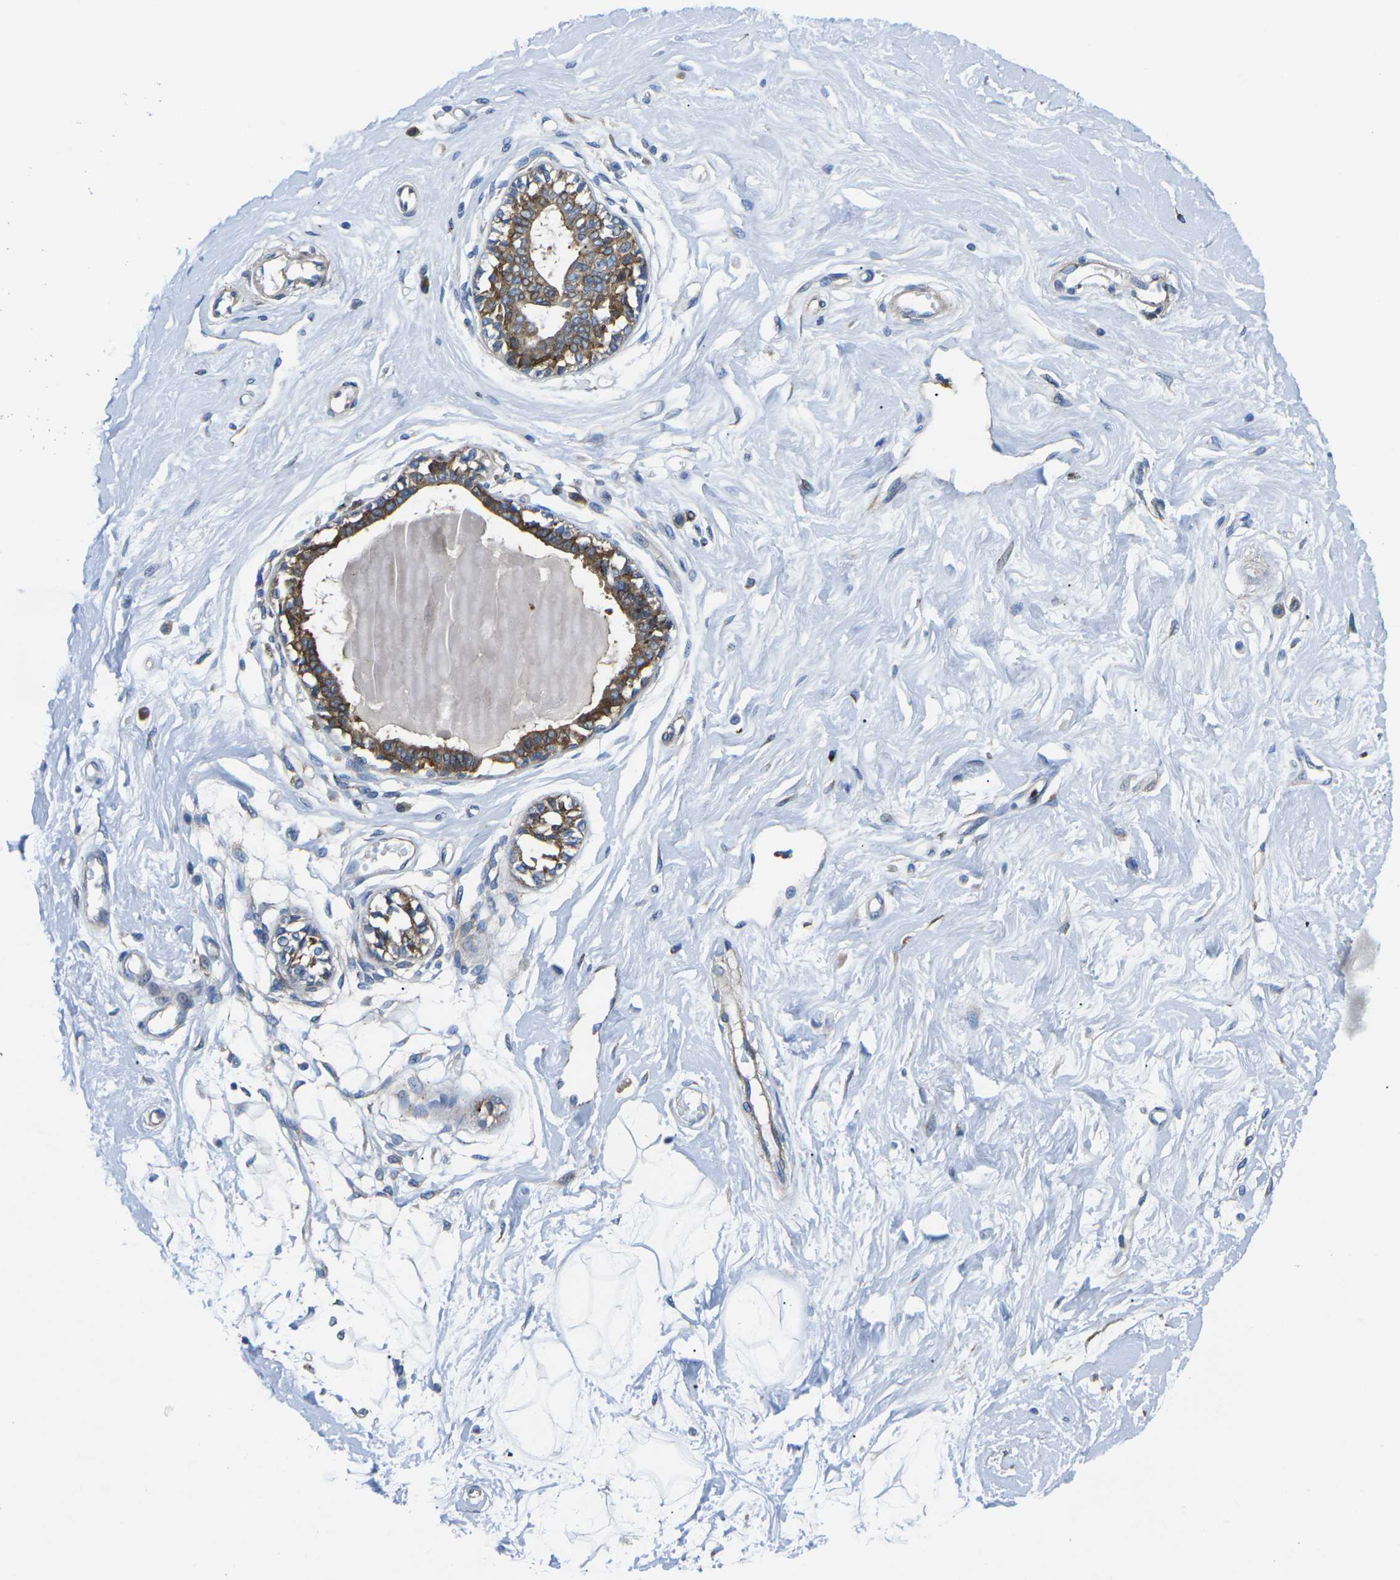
{"staining": {"intensity": "negative", "quantity": "none", "location": "none"}, "tissue": "breast", "cell_type": "Adipocytes", "image_type": "normal", "snomed": [{"axis": "morphology", "description": "Normal tissue, NOS"}, {"axis": "topography", "description": "Breast"}], "caption": "Immunohistochemistry (IHC) photomicrograph of unremarkable breast: breast stained with DAB (3,3'-diaminobenzidine) exhibits no significant protein staining in adipocytes. (DAB immunohistochemistry with hematoxylin counter stain).", "gene": "DLG1", "patient": {"sex": "female", "age": 45}}